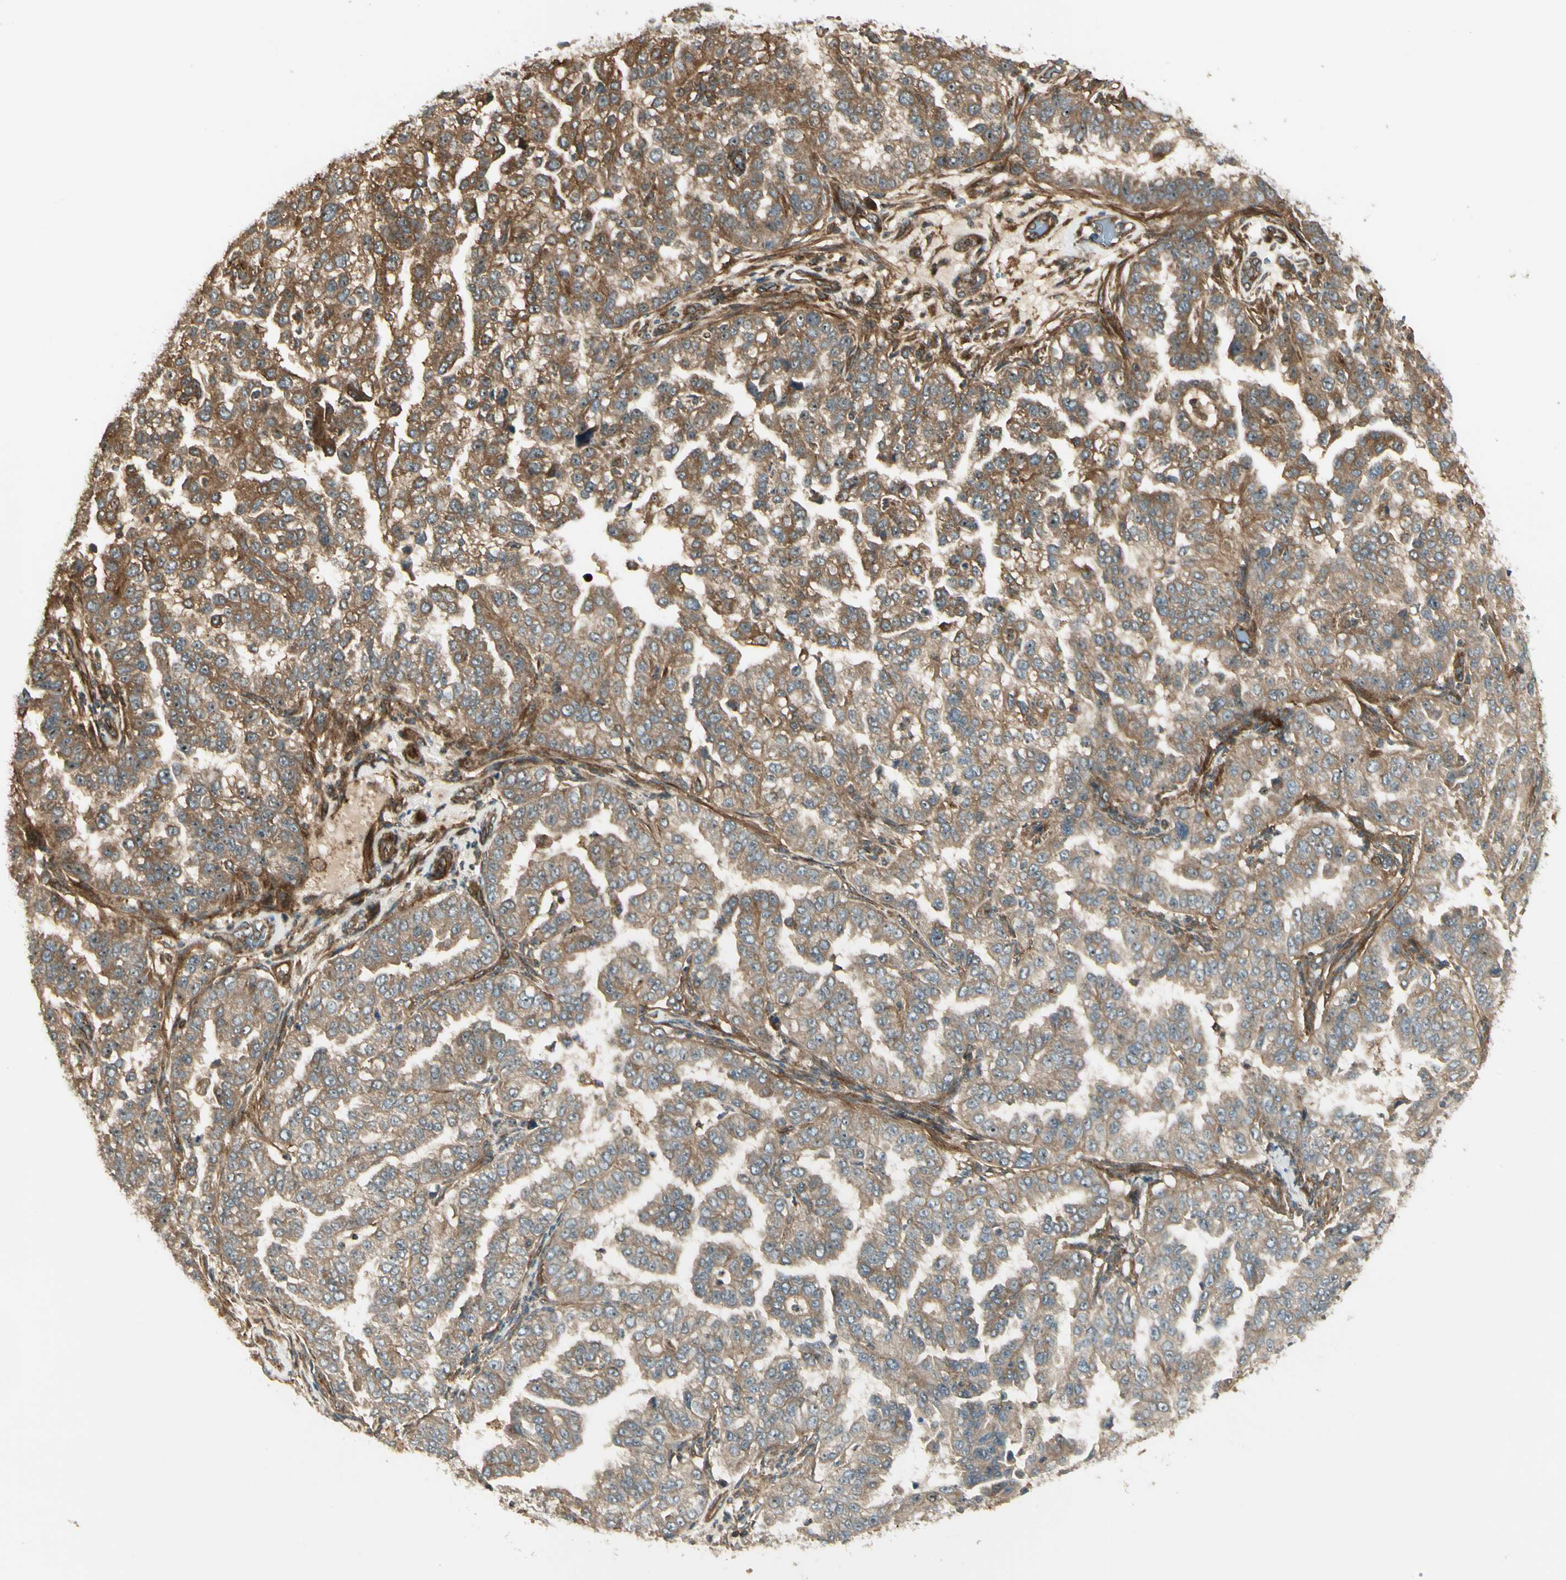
{"staining": {"intensity": "moderate", "quantity": ">75%", "location": "cytoplasmic/membranous"}, "tissue": "endometrial cancer", "cell_type": "Tumor cells", "image_type": "cancer", "snomed": [{"axis": "morphology", "description": "Adenocarcinoma, NOS"}, {"axis": "topography", "description": "Endometrium"}], "caption": "A histopathology image showing moderate cytoplasmic/membranous positivity in approximately >75% of tumor cells in endometrial adenocarcinoma, as visualized by brown immunohistochemical staining.", "gene": "FKBP15", "patient": {"sex": "female", "age": 85}}